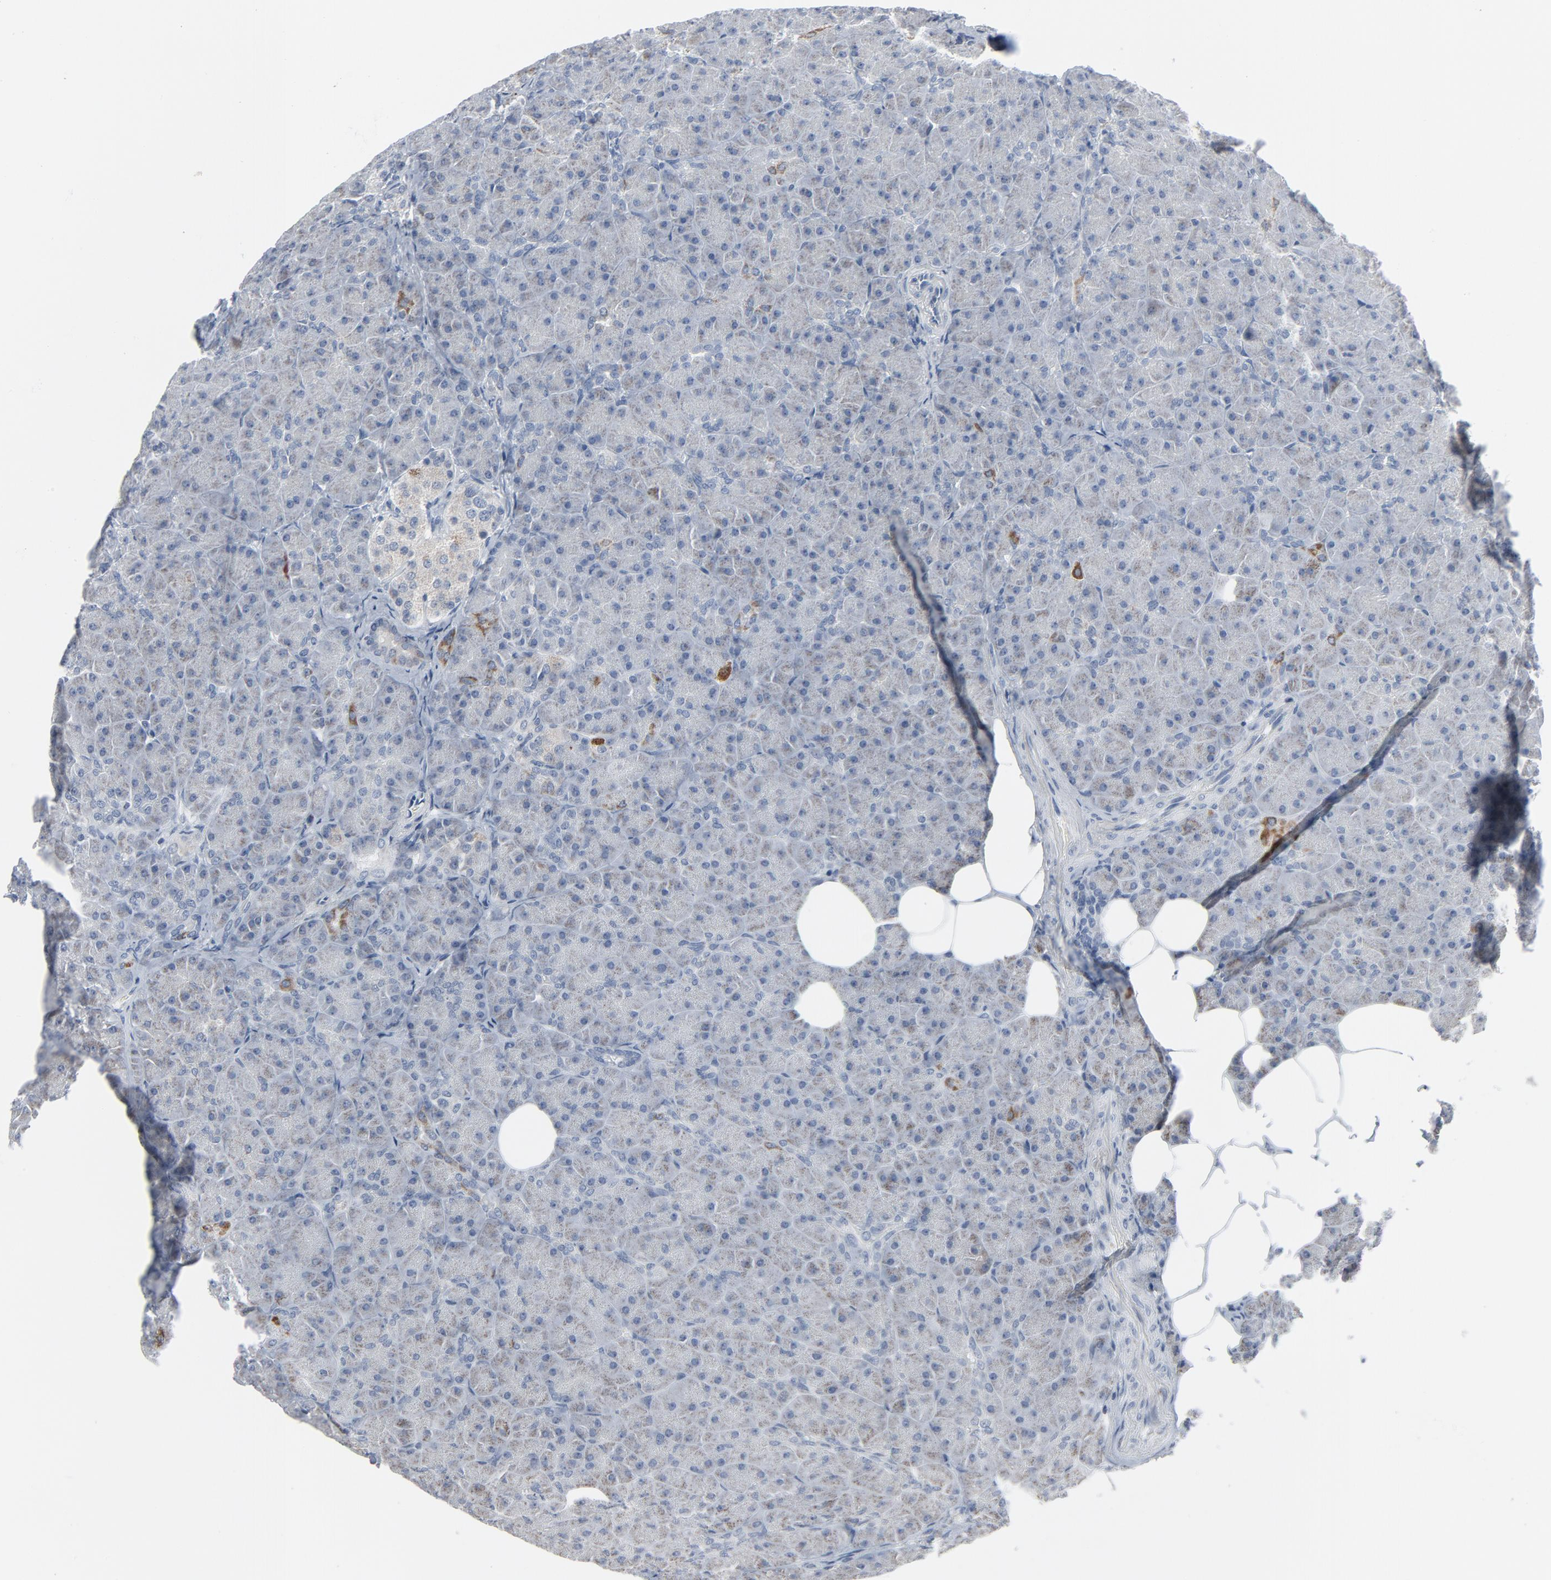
{"staining": {"intensity": "negative", "quantity": "none", "location": "none"}, "tissue": "pancreas", "cell_type": "Exocrine glandular cells", "image_type": "normal", "snomed": [{"axis": "morphology", "description": "Normal tissue, NOS"}, {"axis": "topography", "description": "Pancreas"}], "caption": "IHC histopathology image of benign pancreas: human pancreas stained with DAB reveals no significant protein expression in exocrine glandular cells.", "gene": "GPX2", "patient": {"sex": "male", "age": 66}}